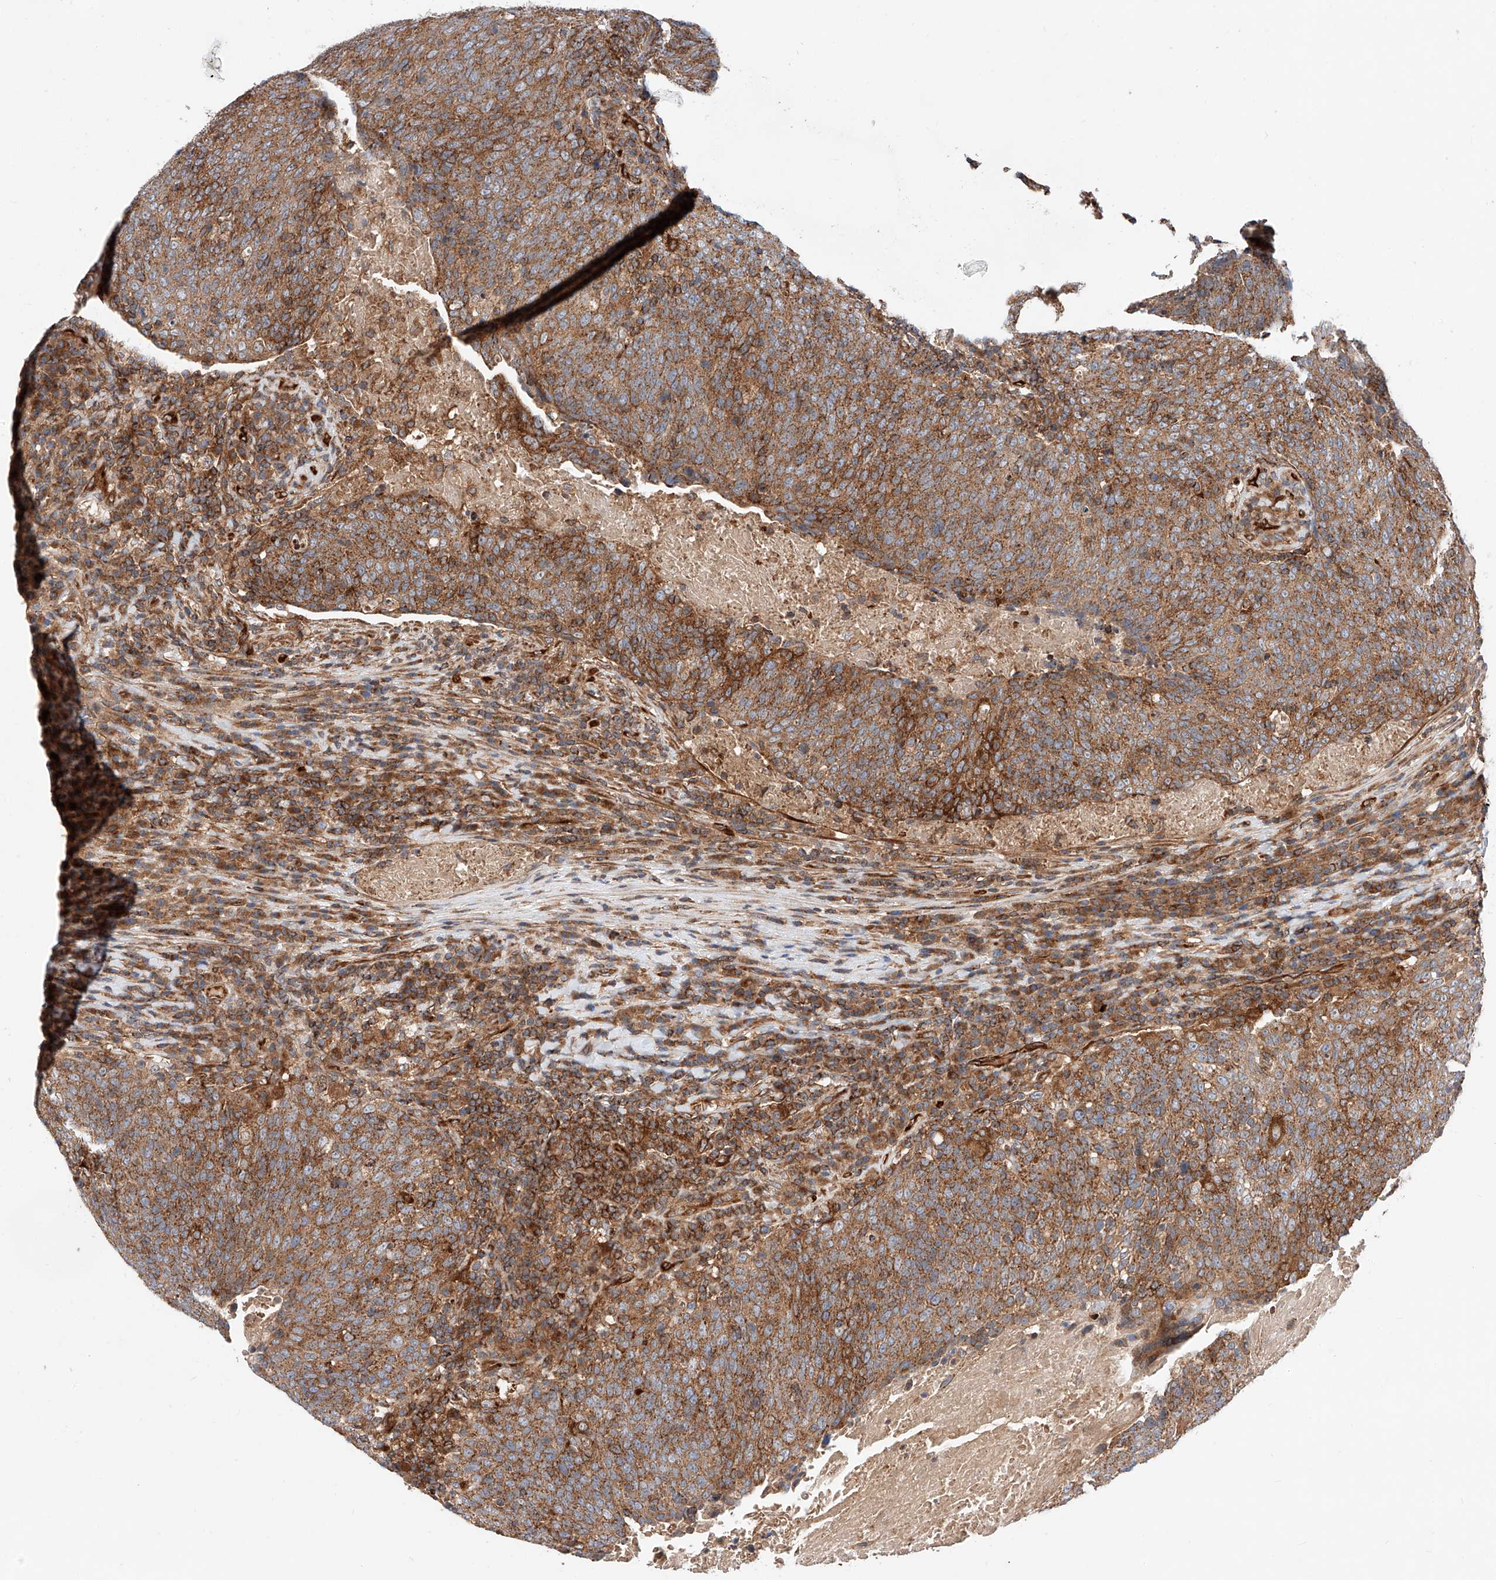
{"staining": {"intensity": "strong", "quantity": ">75%", "location": "cytoplasmic/membranous"}, "tissue": "head and neck cancer", "cell_type": "Tumor cells", "image_type": "cancer", "snomed": [{"axis": "morphology", "description": "Squamous cell carcinoma, NOS"}, {"axis": "morphology", "description": "Squamous cell carcinoma, metastatic, NOS"}, {"axis": "topography", "description": "Lymph node"}, {"axis": "topography", "description": "Head-Neck"}], "caption": "Immunohistochemical staining of head and neck cancer (squamous cell carcinoma) reveals strong cytoplasmic/membranous protein positivity in approximately >75% of tumor cells. (DAB (3,3'-diaminobenzidine) IHC with brightfield microscopy, high magnification).", "gene": "NR1D1", "patient": {"sex": "male", "age": 62}}